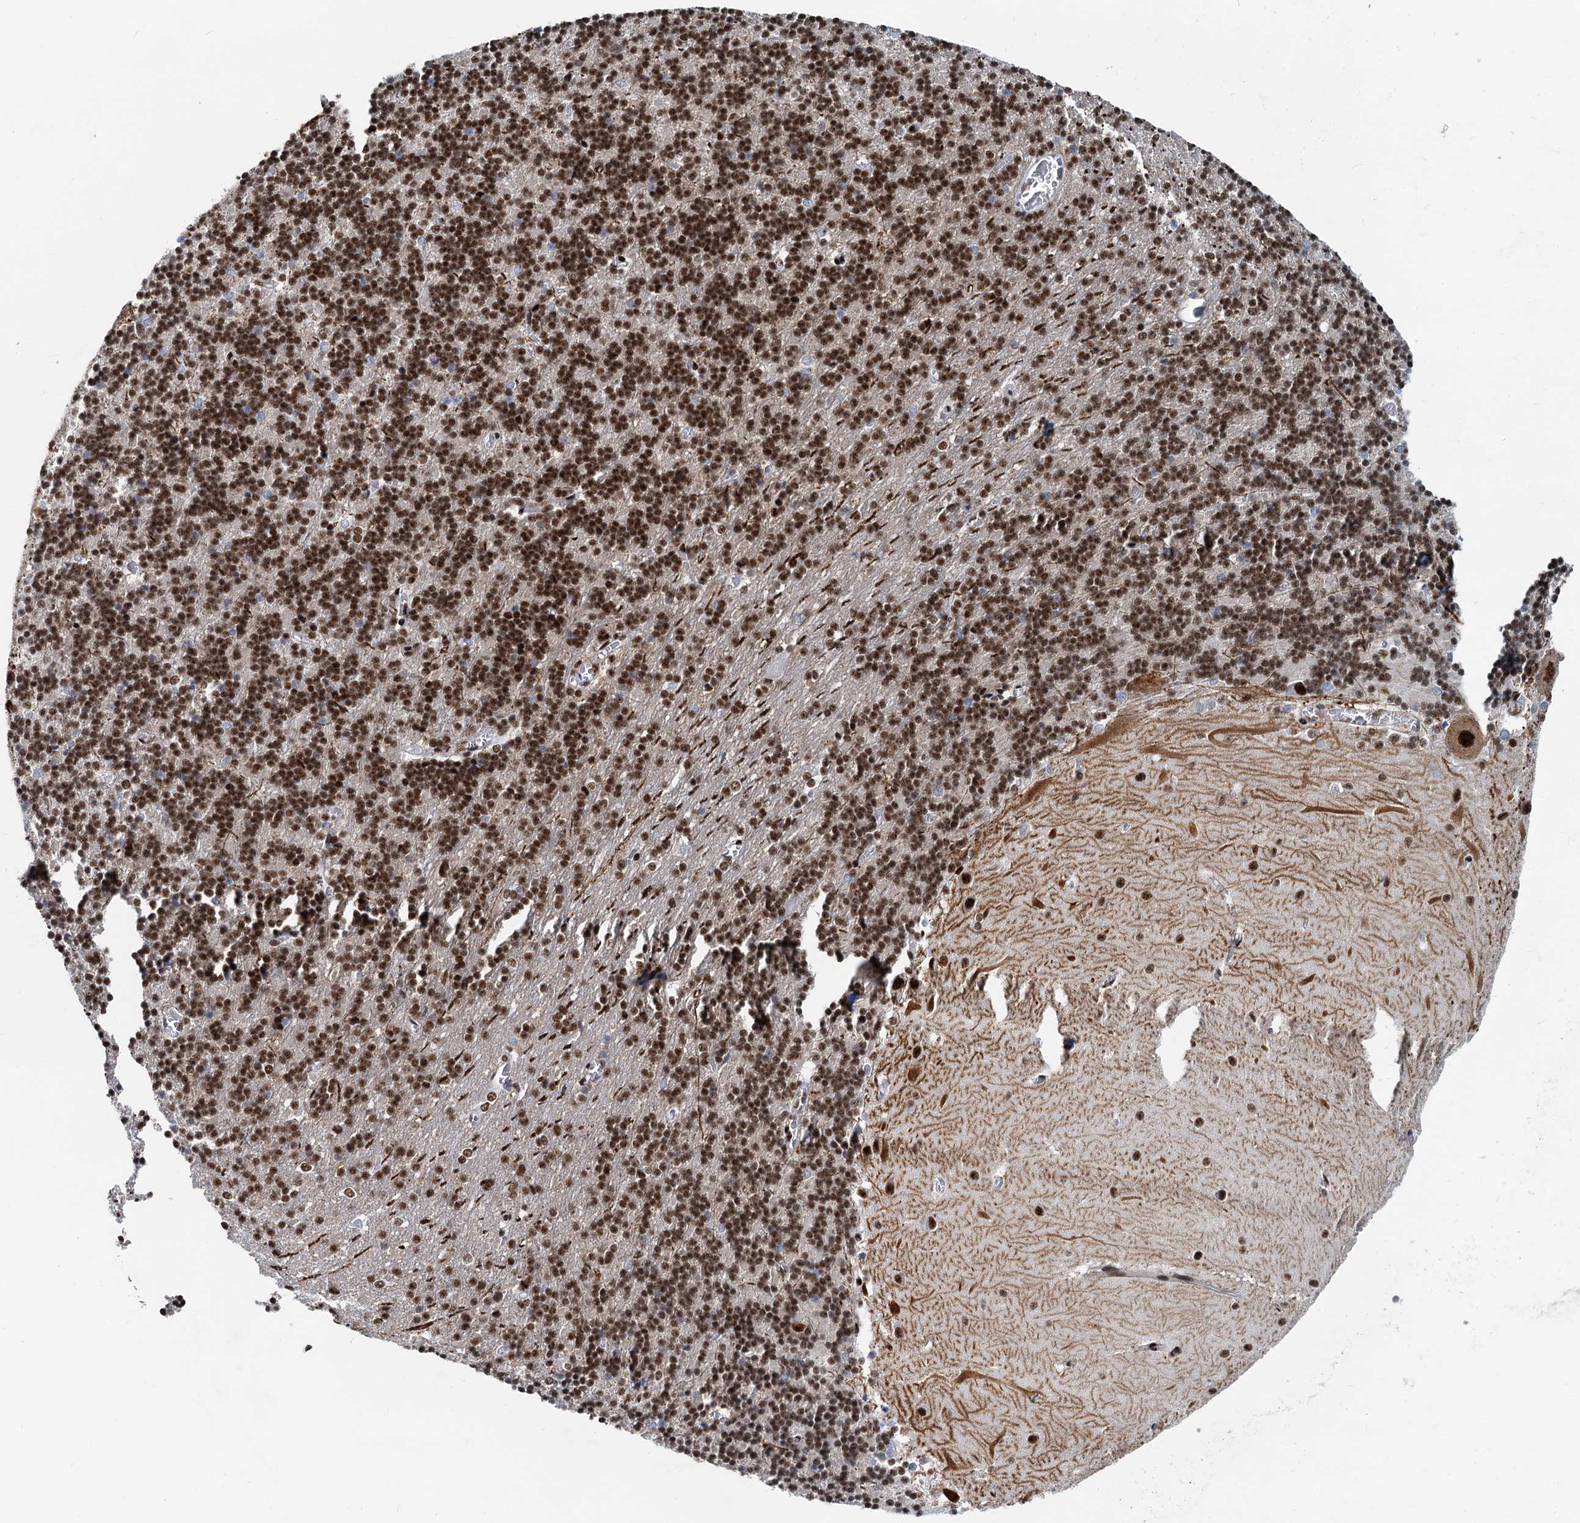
{"staining": {"intensity": "strong", "quantity": ">75%", "location": "nuclear"}, "tissue": "cerebellum", "cell_type": "Cells in granular layer", "image_type": "normal", "snomed": [{"axis": "morphology", "description": "Normal tissue, NOS"}, {"axis": "topography", "description": "Cerebellum"}], "caption": "DAB immunohistochemical staining of normal cerebellum exhibits strong nuclear protein staining in approximately >75% of cells in granular layer.", "gene": "RBM26", "patient": {"sex": "male", "age": 37}}